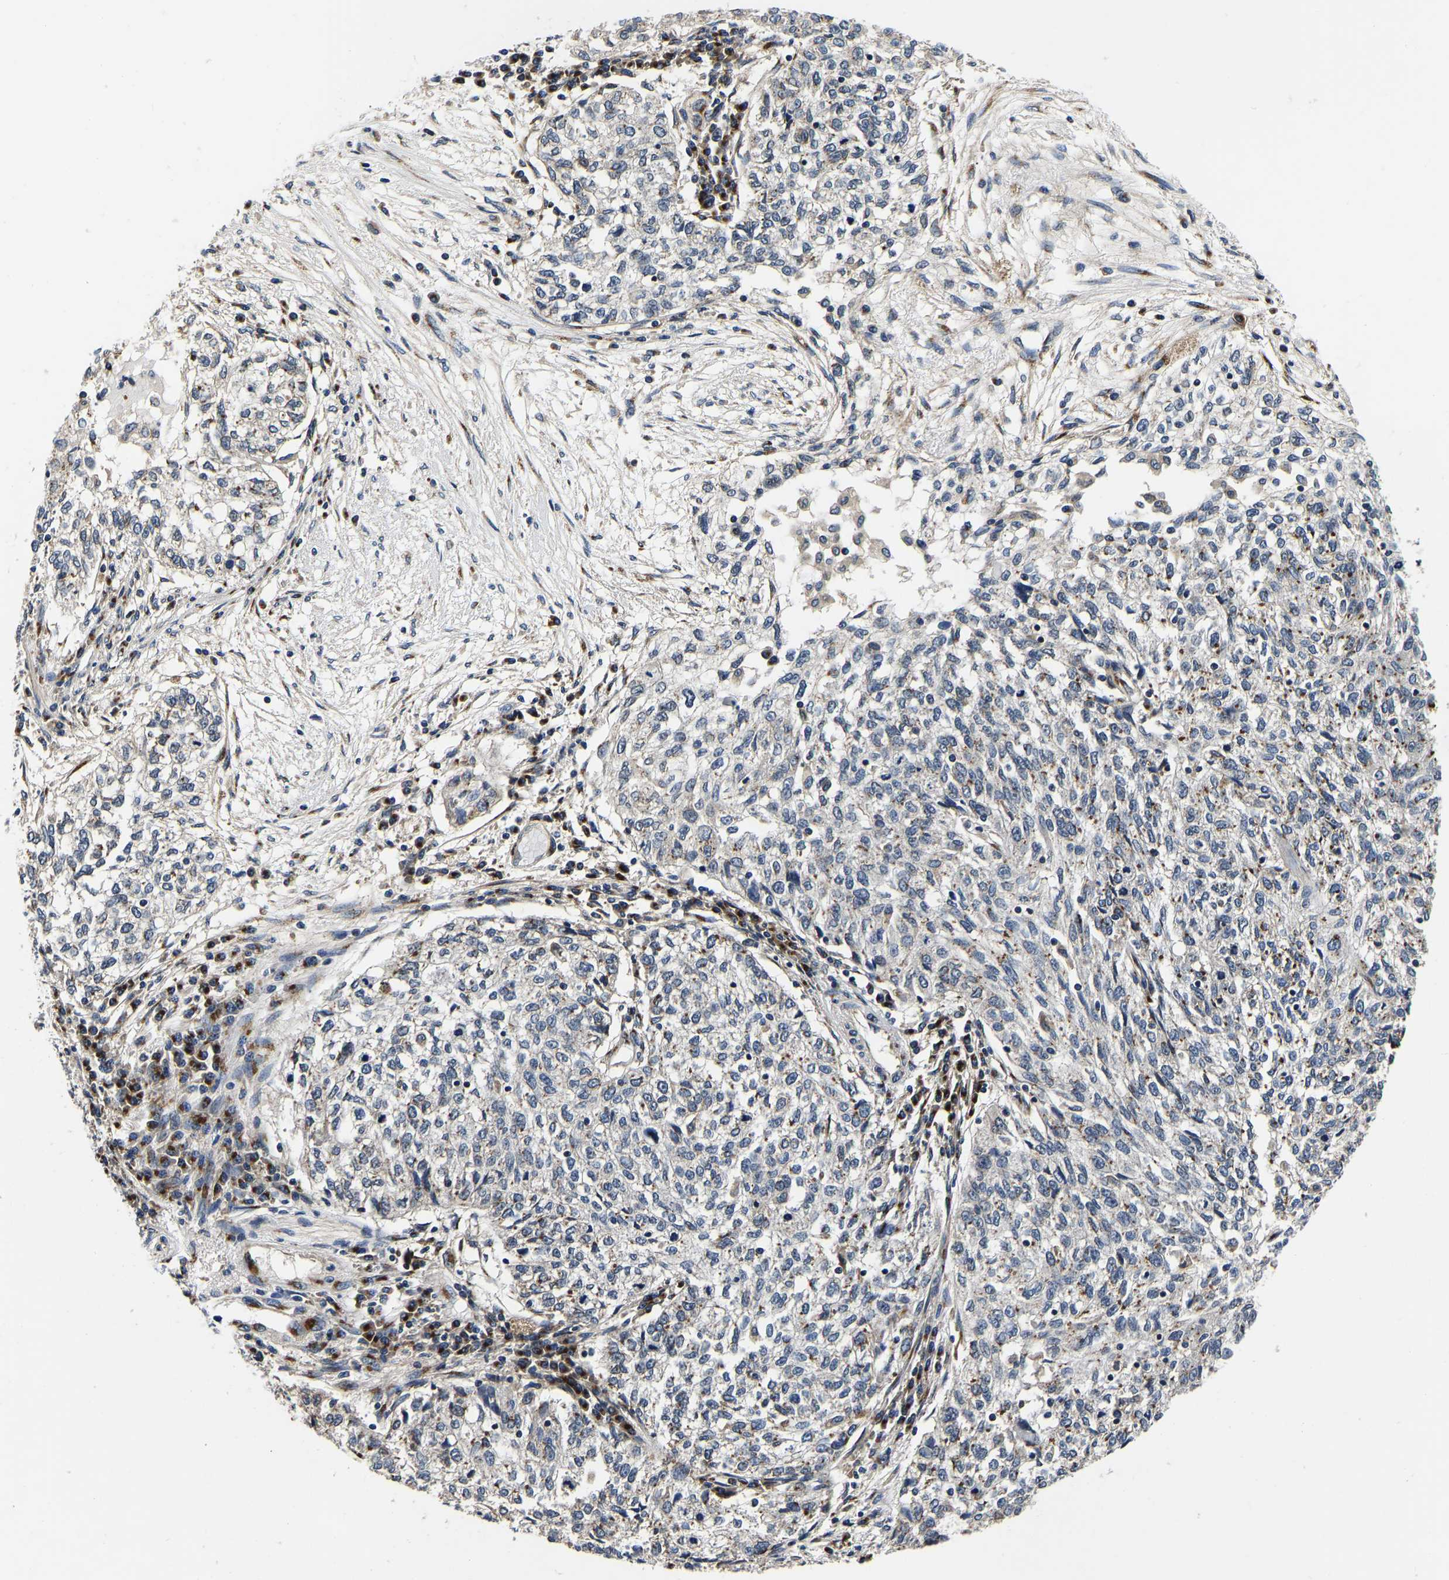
{"staining": {"intensity": "moderate", "quantity": "<25%", "location": "cytoplasmic/membranous"}, "tissue": "cervical cancer", "cell_type": "Tumor cells", "image_type": "cancer", "snomed": [{"axis": "morphology", "description": "Squamous cell carcinoma, NOS"}, {"axis": "topography", "description": "Cervix"}], "caption": "An IHC histopathology image of neoplastic tissue is shown. Protein staining in brown highlights moderate cytoplasmic/membranous positivity in cervical cancer (squamous cell carcinoma) within tumor cells. The staining was performed using DAB (3,3'-diaminobenzidine), with brown indicating positive protein expression. Nuclei are stained blue with hematoxylin.", "gene": "RABAC1", "patient": {"sex": "female", "age": 57}}